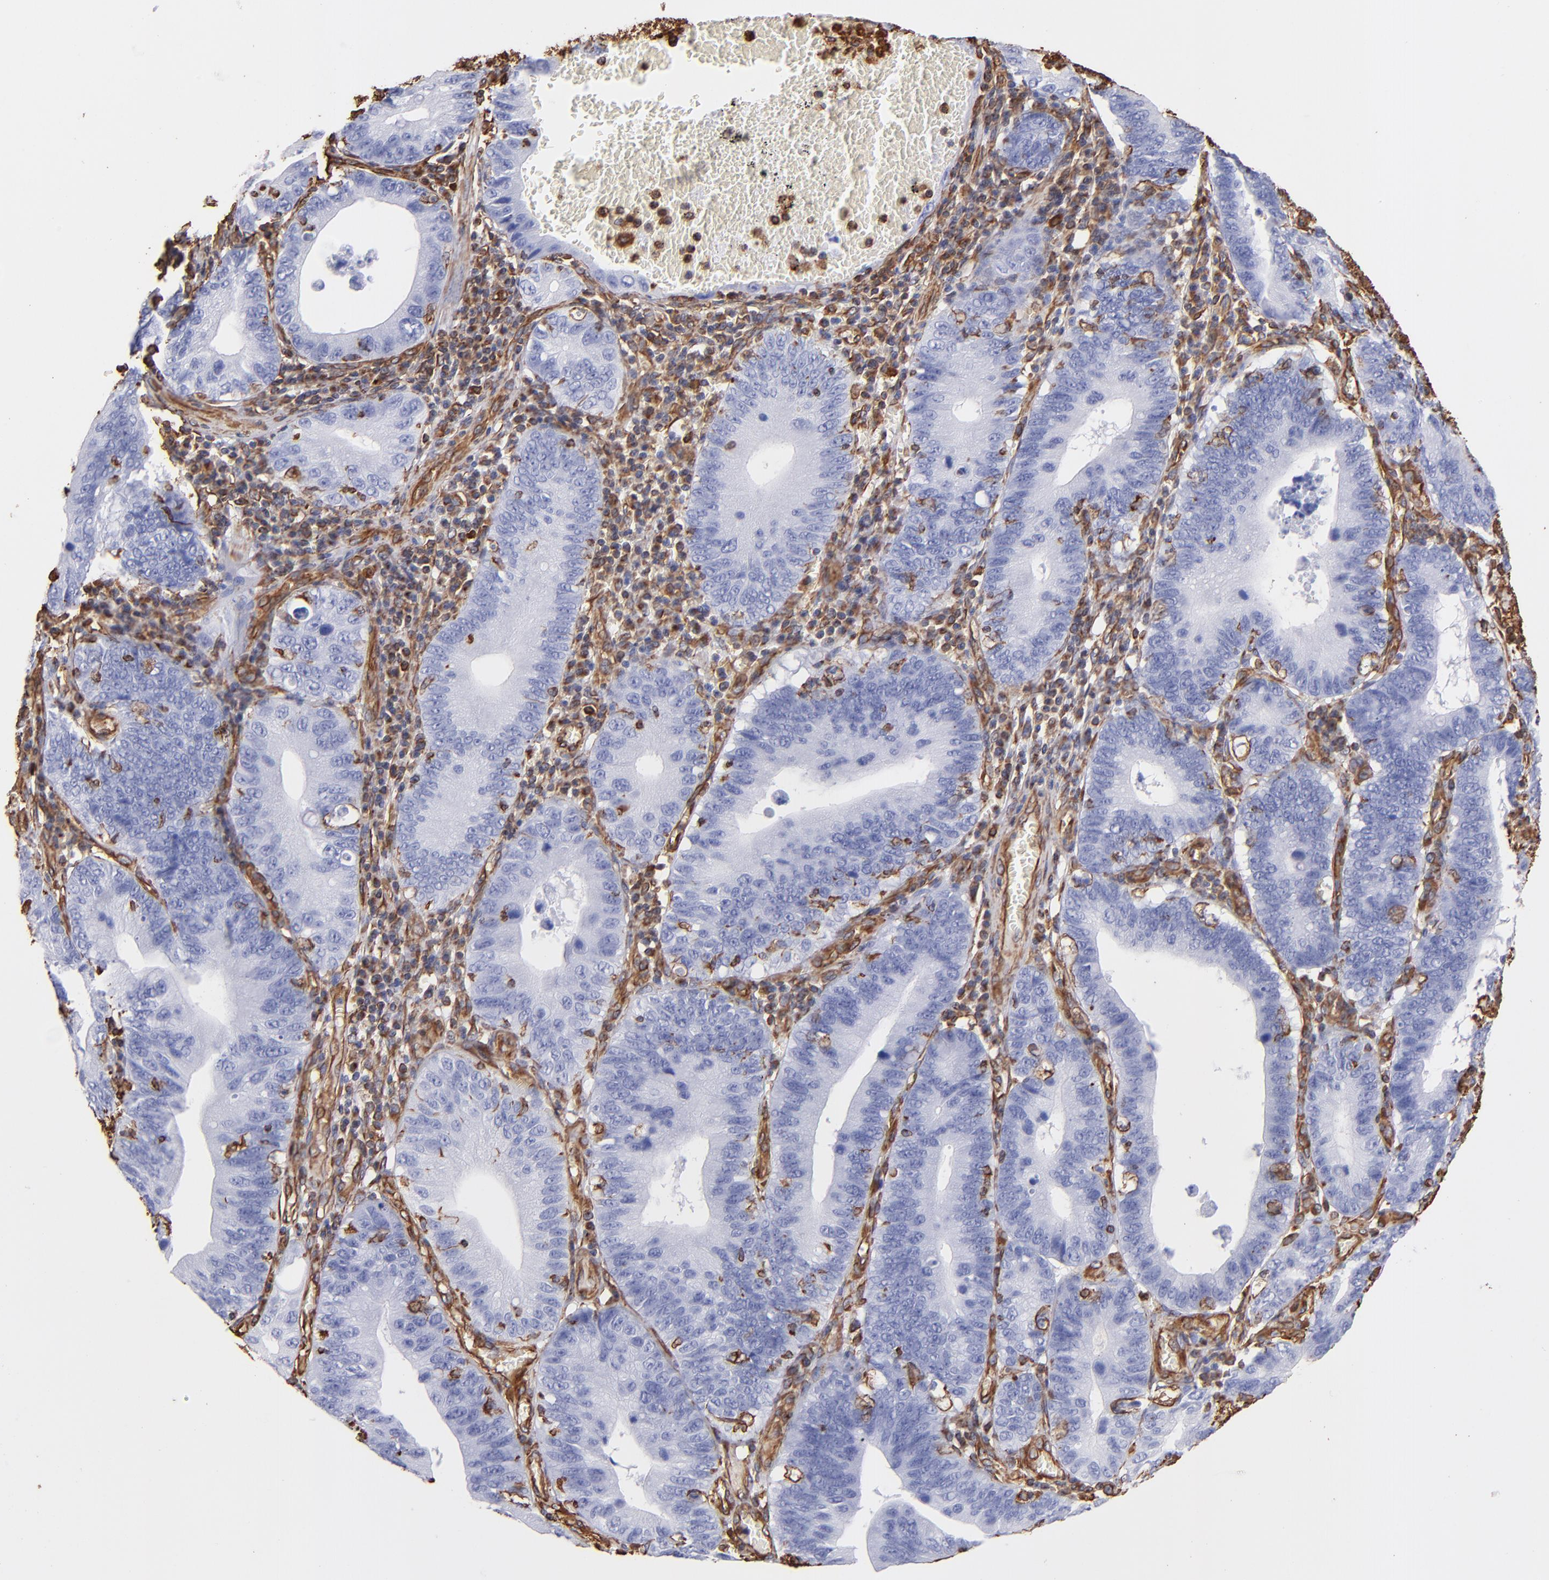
{"staining": {"intensity": "strong", "quantity": "<25%", "location": "cytoplasmic/membranous,nuclear"}, "tissue": "stomach cancer", "cell_type": "Tumor cells", "image_type": "cancer", "snomed": [{"axis": "morphology", "description": "Adenocarcinoma, NOS"}, {"axis": "topography", "description": "Stomach"}, {"axis": "topography", "description": "Gastric cardia"}], "caption": "Stomach cancer tissue exhibits strong cytoplasmic/membranous and nuclear staining in approximately <25% of tumor cells", "gene": "VIM", "patient": {"sex": "male", "age": 59}}